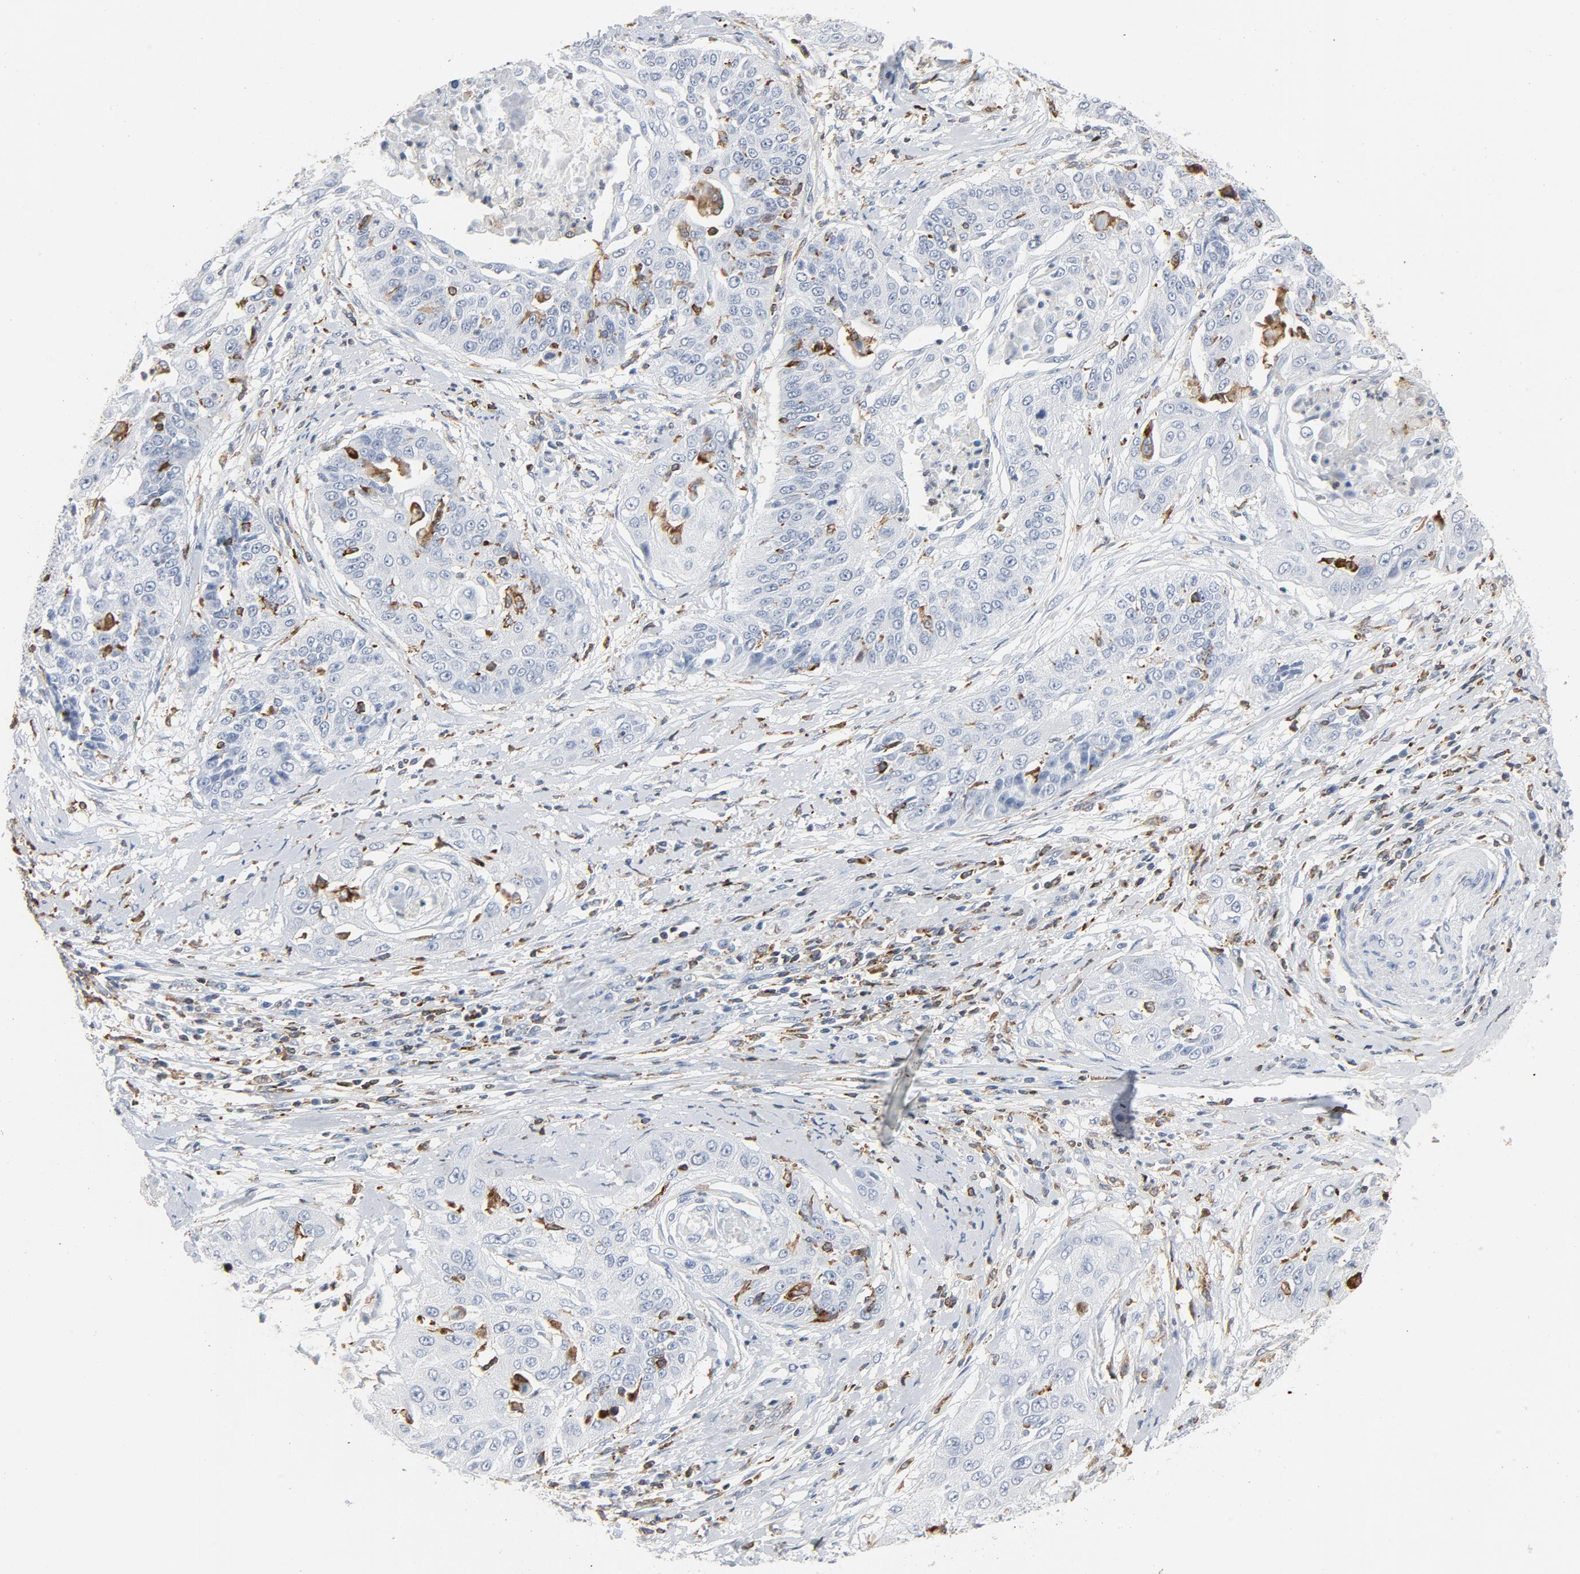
{"staining": {"intensity": "negative", "quantity": "none", "location": "none"}, "tissue": "cervical cancer", "cell_type": "Tumor cells", "image_type": "cancer", "snomed": [{"axis": "morphology", "description": "Squamous cell carcinoma, NOS"}, {"axis": "topography", "description": "Cervix"}], "caption": "A histopathology image of cervical squamous cell carcinoma stained for a protein exhibits no brown staining in tumor cells.", "gene": "LCP2", "patient": {"sex": "female", "age": 64}}